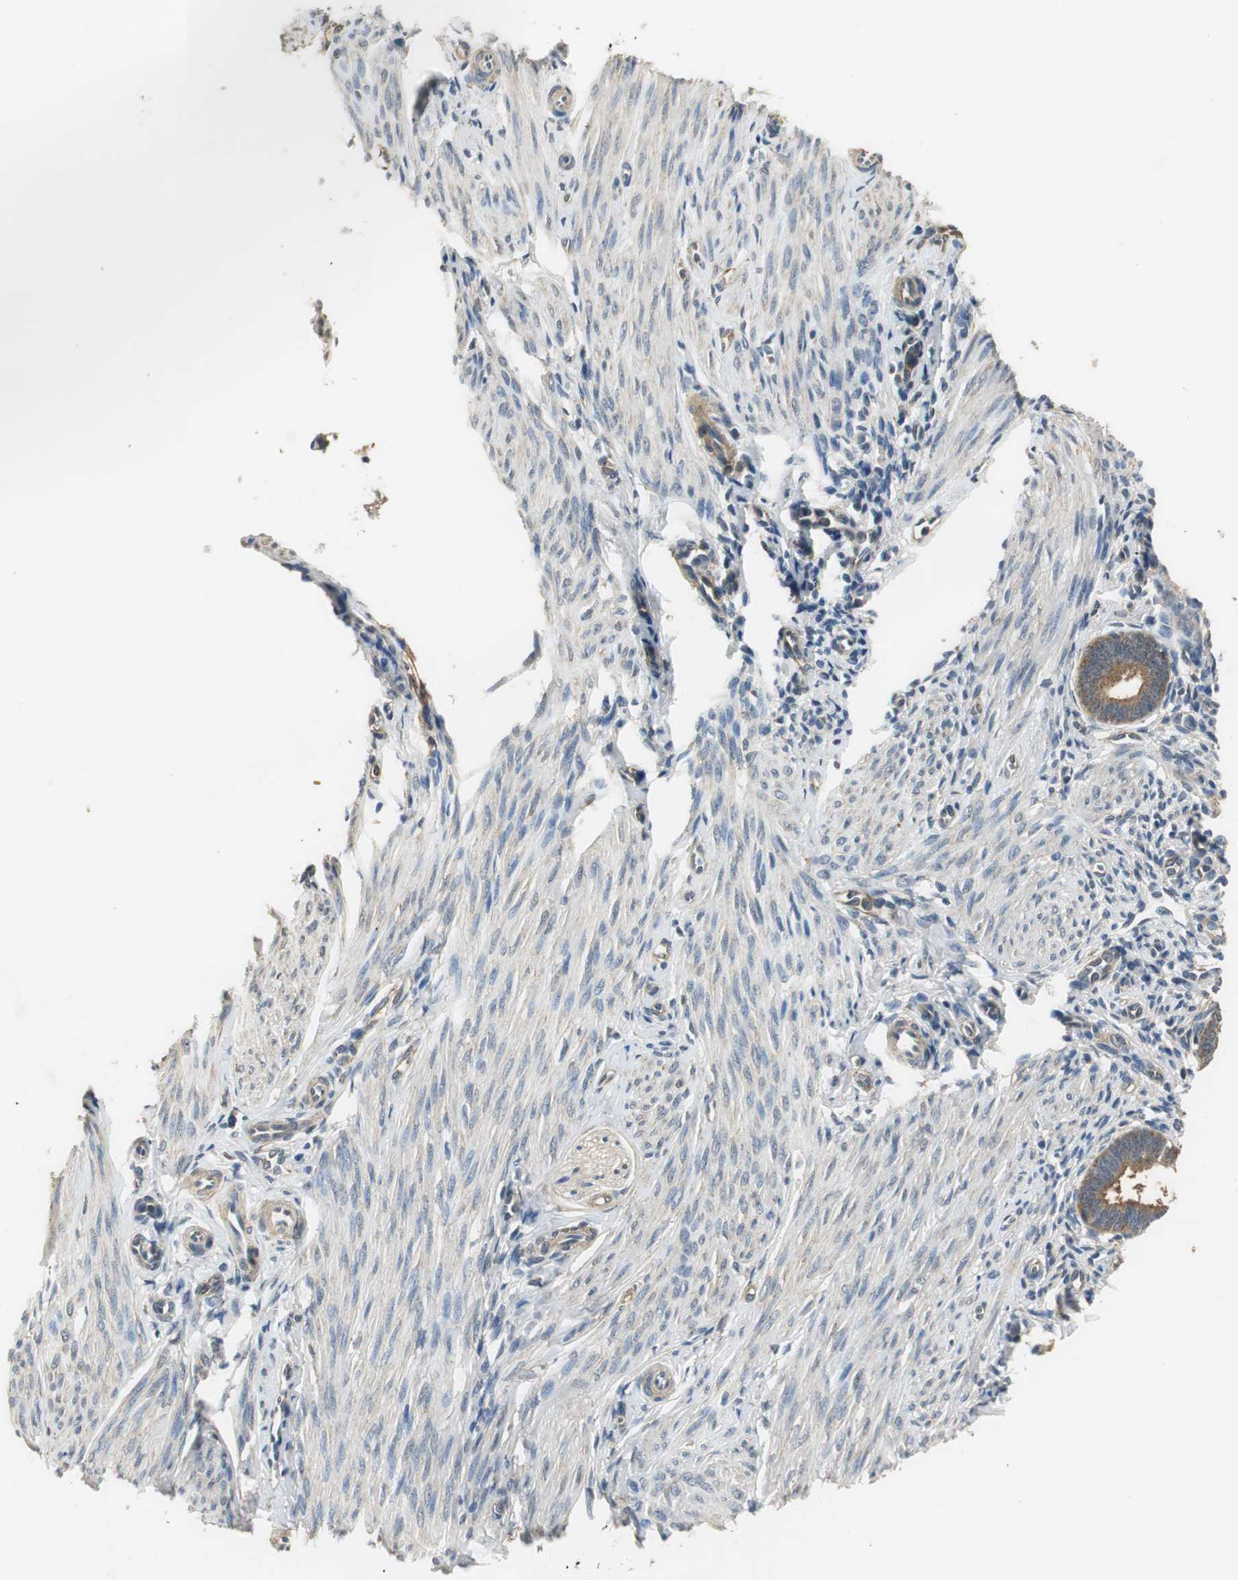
{"staining": {"intensity": "weak", "quantity": "25%-75%", "location": "cytoplasmic/membranous"}, "tissue": "endometrium", "cell_type": "Cells in endometrial stroma", "image_type": "normal", "snomed": [{"axis": "morphology", "description": "Normal tissue, NOS"}, {"axis": "topography", "description": "Endometrium"}], "caption": "Endometrium stained for a protein (brown) displays weak cytoplasmic/membranous positive expression in approximately 25%-75% of cells in endometrial stroma.", "gene": "PSMB4", "patient": {"sex": "female", "age": 27}}